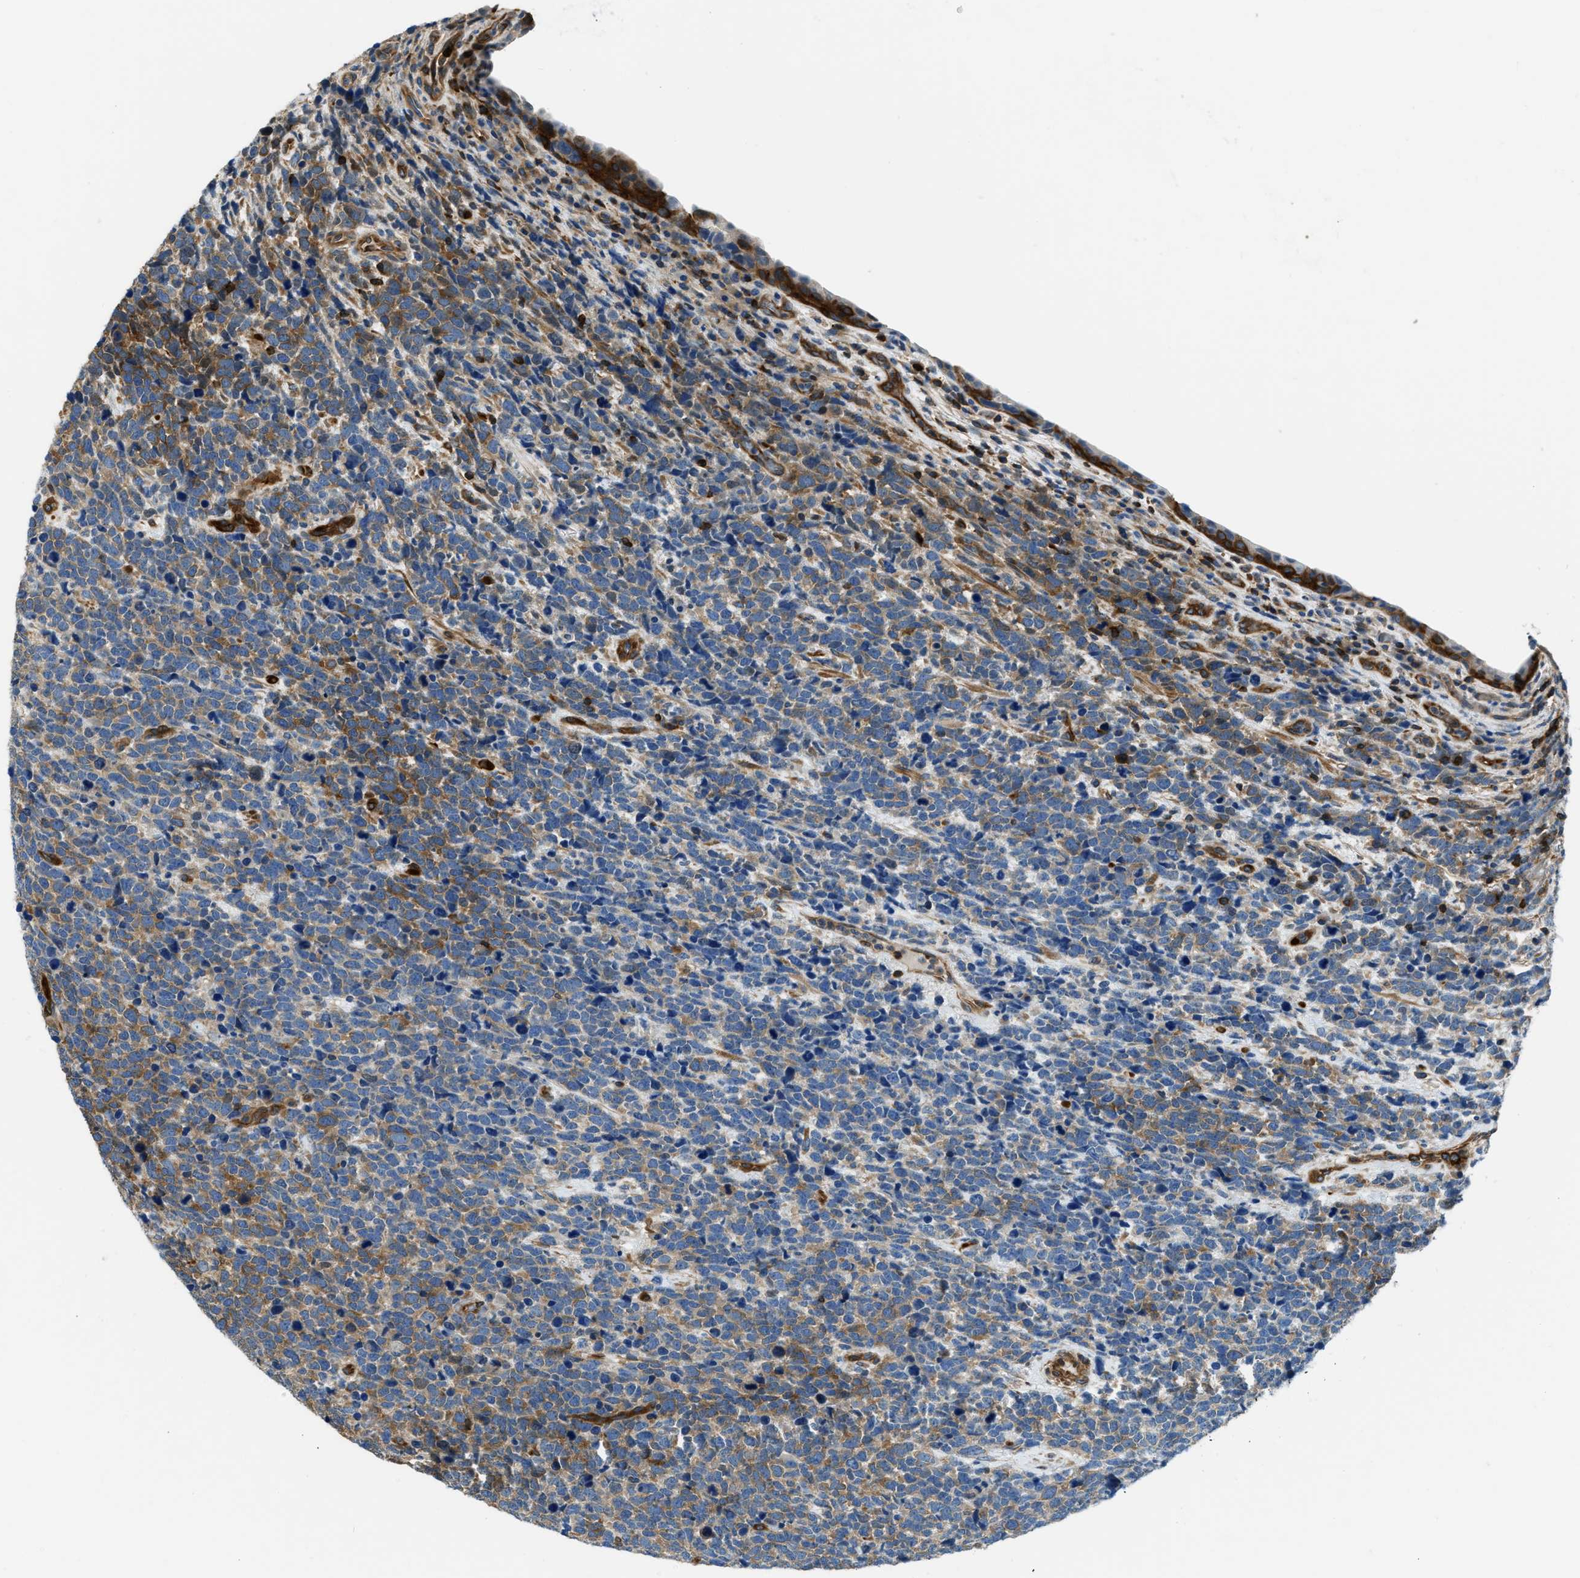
{"staining": {"intensity": "moderate", "quantity": "25%-75%", "location": "cytoplasmic/membranous"}, "tissue": "urothelial cancer", "cell_type": "Tumor cells", "image_type": "cancer", "snomed": [{"axis": "morphology", "description": "Urothelial carcinoma, High grade"}, {"axis": "topography", "description": "Urinary bladder"}], "caption": "This is an image of immunohistochemistry staining of urothelial cancer, which shows moderate expression in the cytoplasmic/membranous of tumor cells.", "gene": "PFKP", "patient": {"sex": "female", "age": 82}}